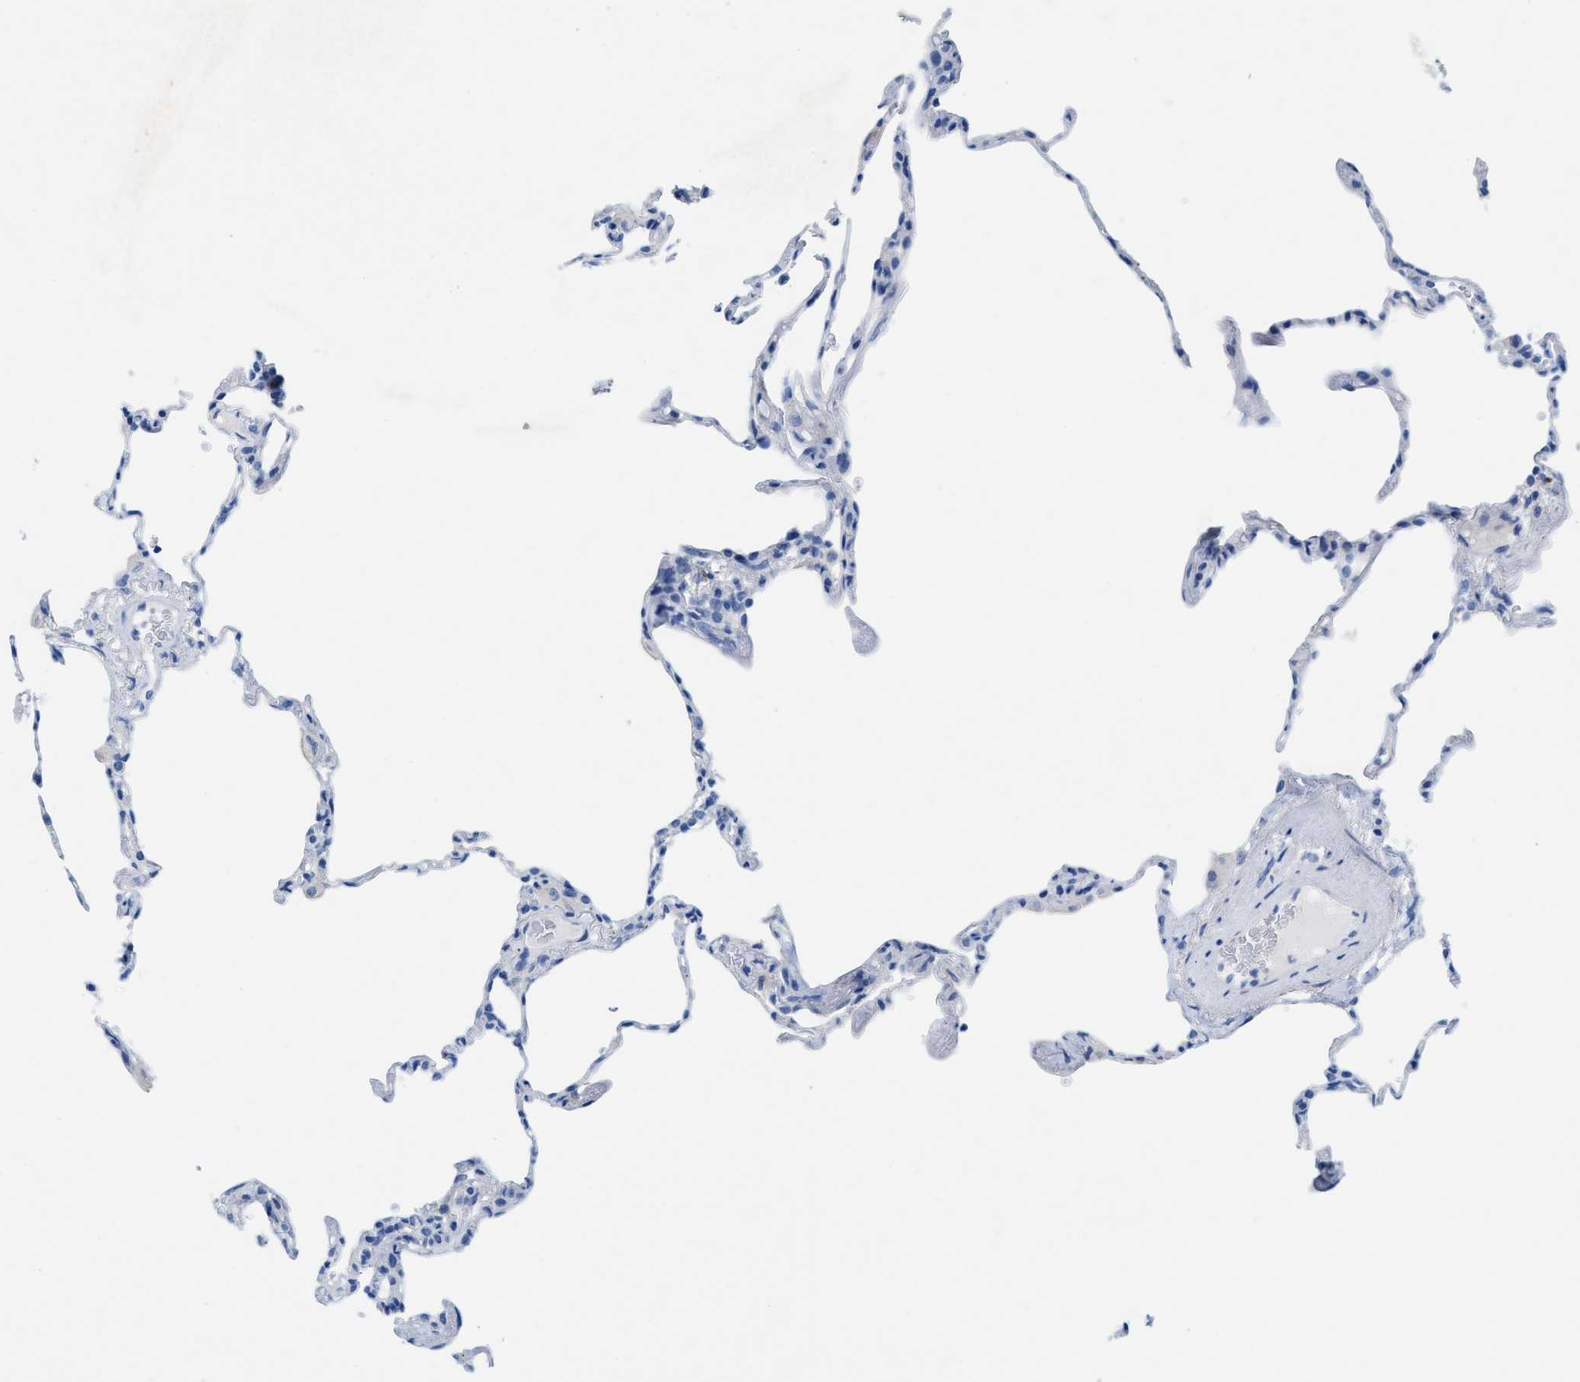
{"staining": {"intensity": "negative", "quantity": "none", "location": "none"}, "tissue": "lung", "cell_type": "Alveolar cells", "image_type": "normal", "snomed": [{"axis": "morphology", "description": "Normal tissue, NOS"}, {"axis": "topography", "description": "Lung"}], "caption": "Protein analysis of normal lung displays no significant staining in alveolar cells. (Brightfield microscopy of DAB (3,3'-diaminobenzidine) immunohistochemistry at high magnification).", "gene": "ANKFN1", "patient": {"sex": "male", "age": 59}}